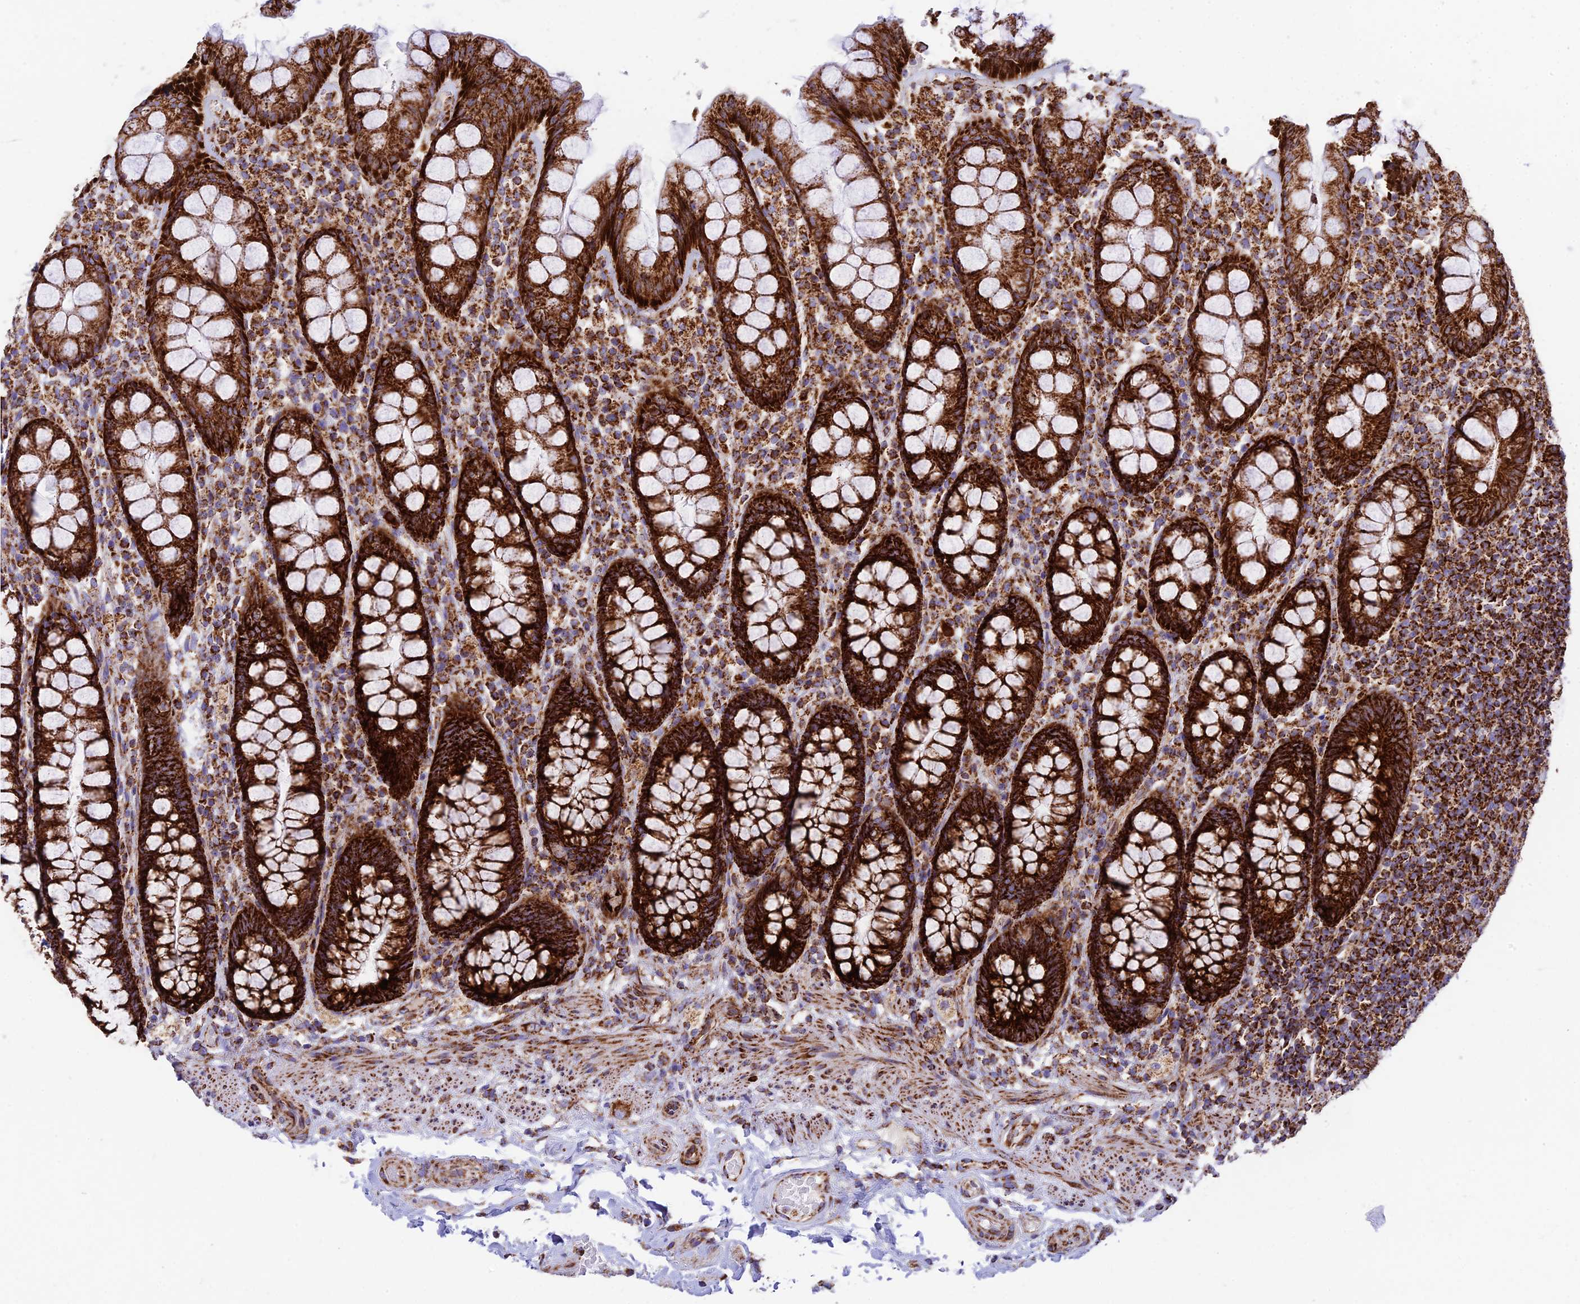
{"staining": {"intensity": "strong", "quantity": ">75%", "location": "cytoplasmic/membranous"}, "tissue": "rectum", "cell_type": "Glandular cells", "image_type": "normal", "snomed": [{"axis": "morphology", "description": "Normal tissue, NOS"}, {"axis": "topography", "description": "Rectum"}], "caption": "Strong cytoplasmic/membranous staining for a protein is appreciated in approximately >75% of glandular cells of benign rectum using immunohistochemistry (IHC).", "gene": "CHCHD3", "patient": {"sex": "male", "age": 83}}